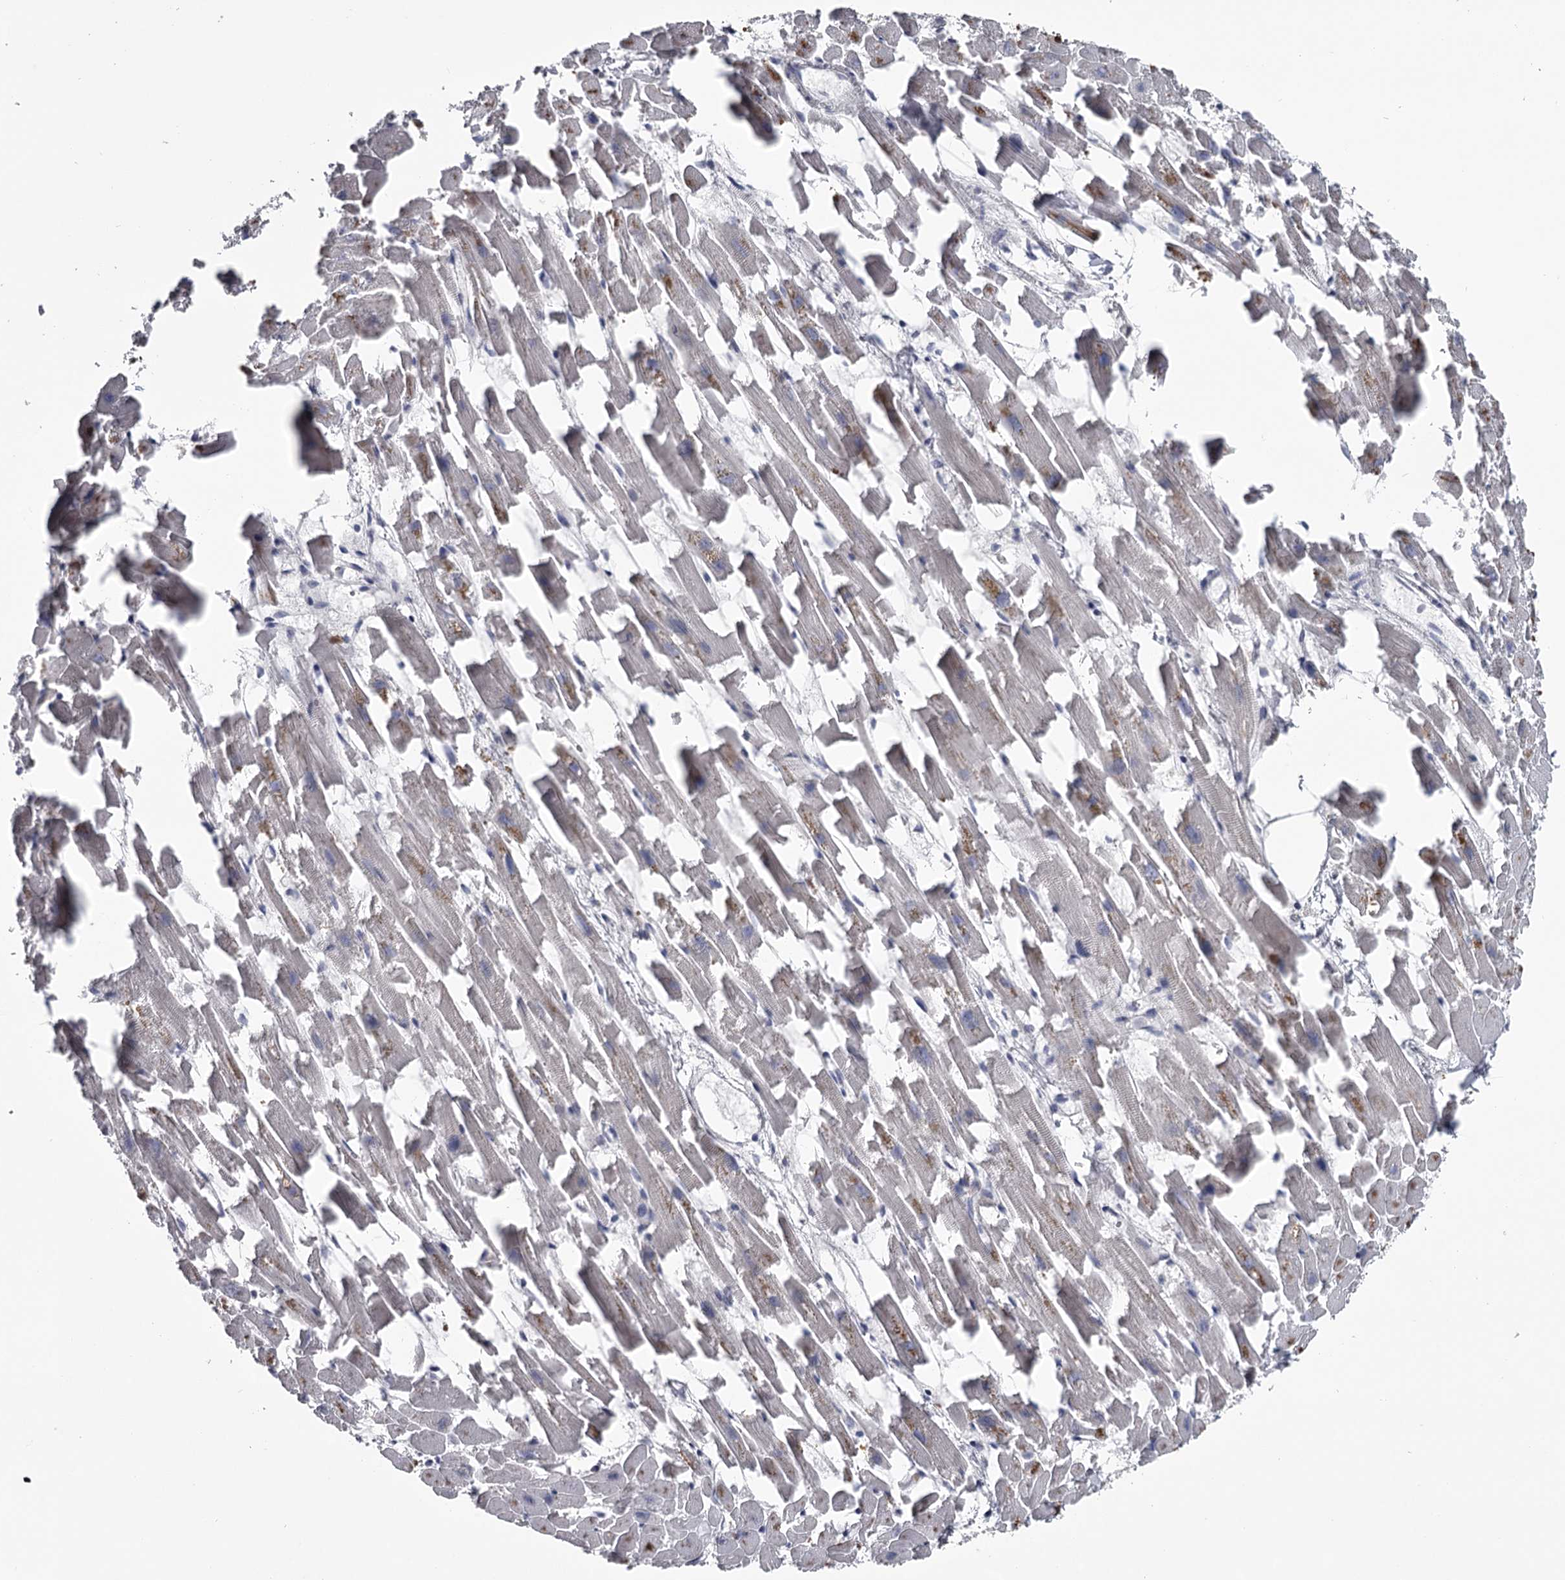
{"staining": {"intensity": "weak", "quantity": "25%-75%", "location": "cytoplasmic/membranous"}, "tissue": "heart muscle", "cell_type": "Cardiomyocytes", "image_type": "normal", "snomed": [{"axis": "morphology", "description": "Normal tissue, NOS"}, {"axis": "topography", "description": "Heart"}], "caption": "A brown stain highlights weak cytoplasmic/membranous staining of a protein in cardiomyocytes of benign heart muscle.", "gene": "DAO", "patient": {"sex": "female", "age": 64}}